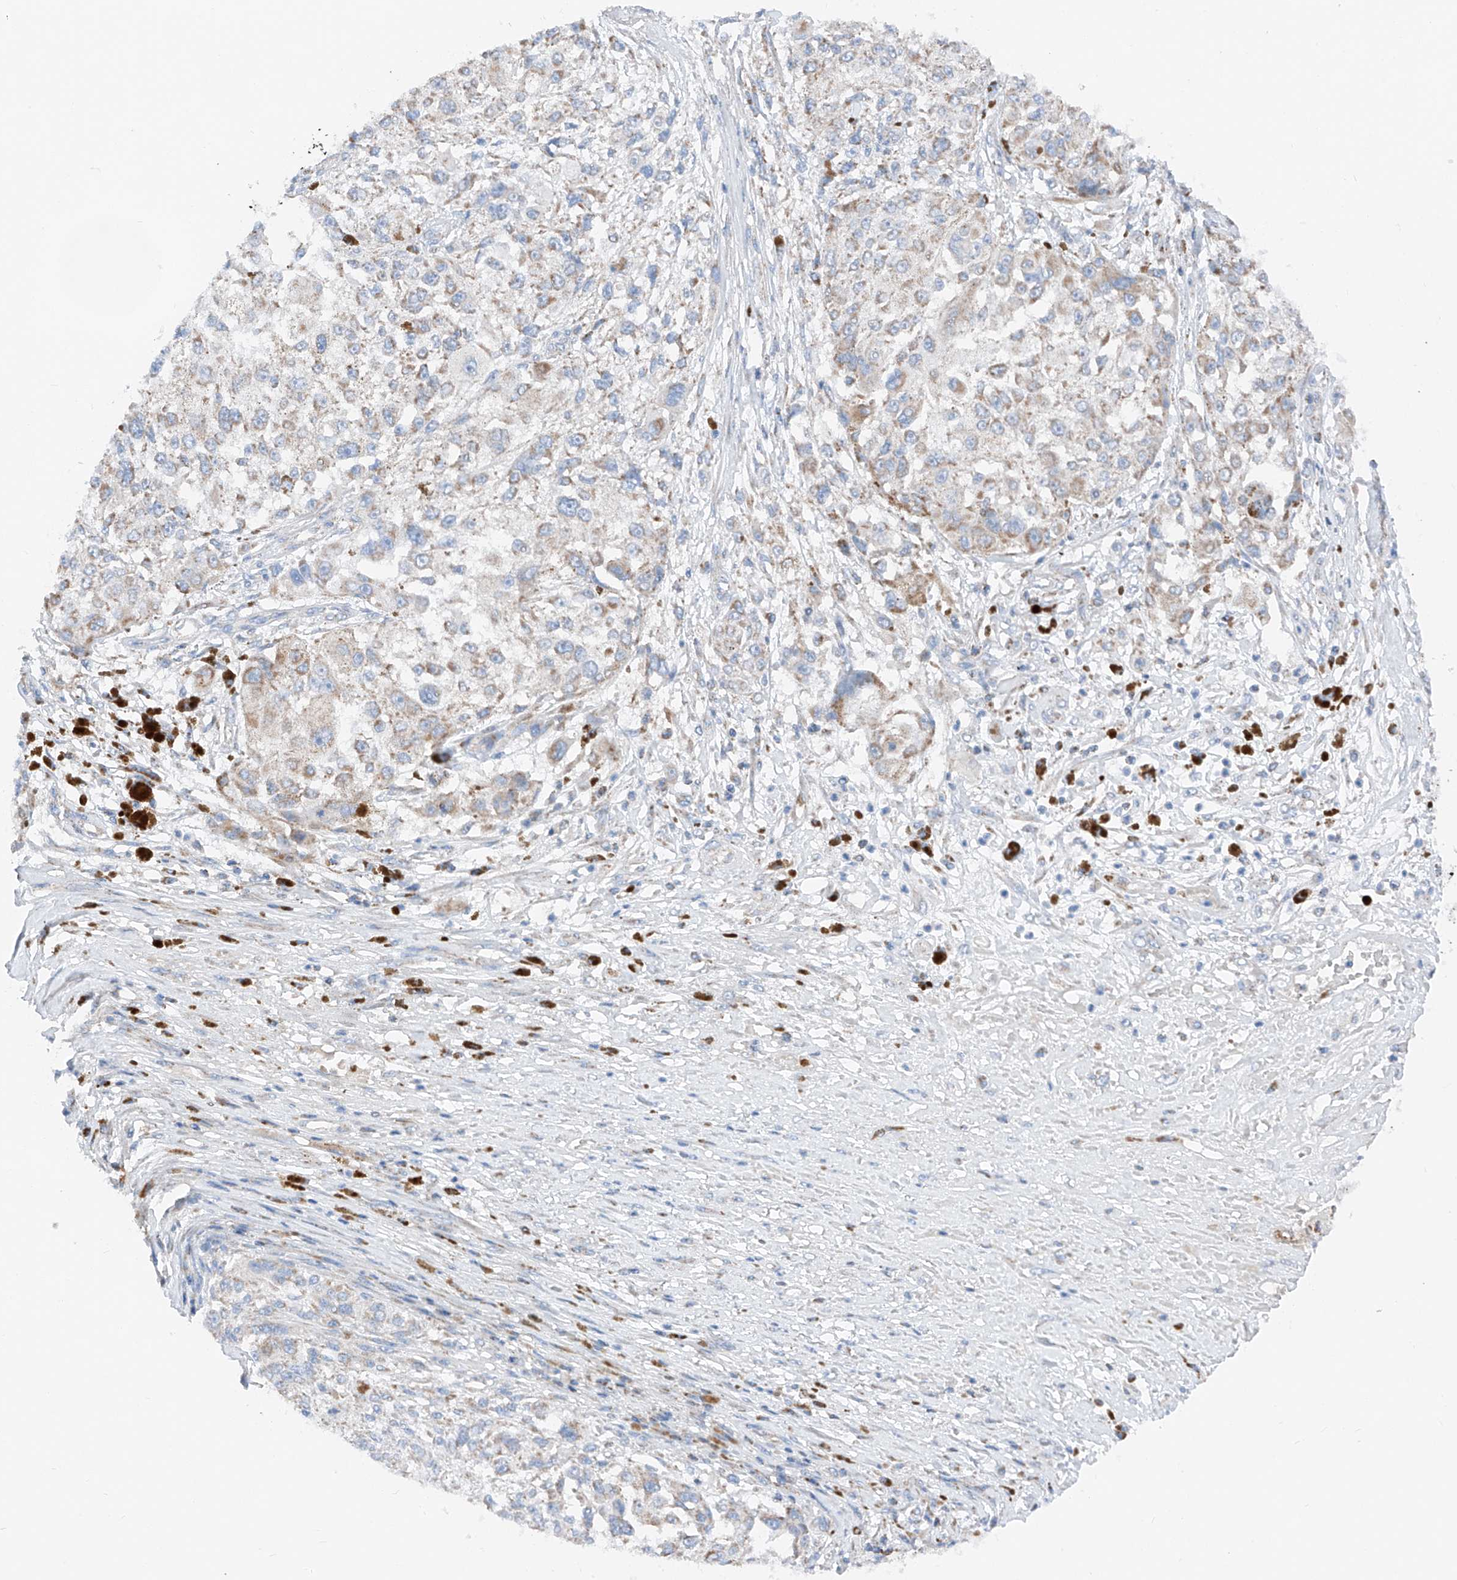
{"staining": {"intensity": "moderate", "quantity": "<25%", "location": "cytoplasmic/membranous"}, "tissue": "melanoma", "cell_type": "Tumor cells", "image_type": "cancer", "snomed": [{"axis": "morphology", "description": "Necrosis, NOS"}, {"axis": "morphology", "description": "Malignant melanoma, NOS"}, {"axis": "topography", "description": "Skin"}], "caption": "Immunohistochemical staining of human melanoma shows low levels of moderate cytoplasmic/membranous expression in approximately <25% of tumor cells.", "gene": "MRAP", "patient": {"sex": "female", "age": 87}}